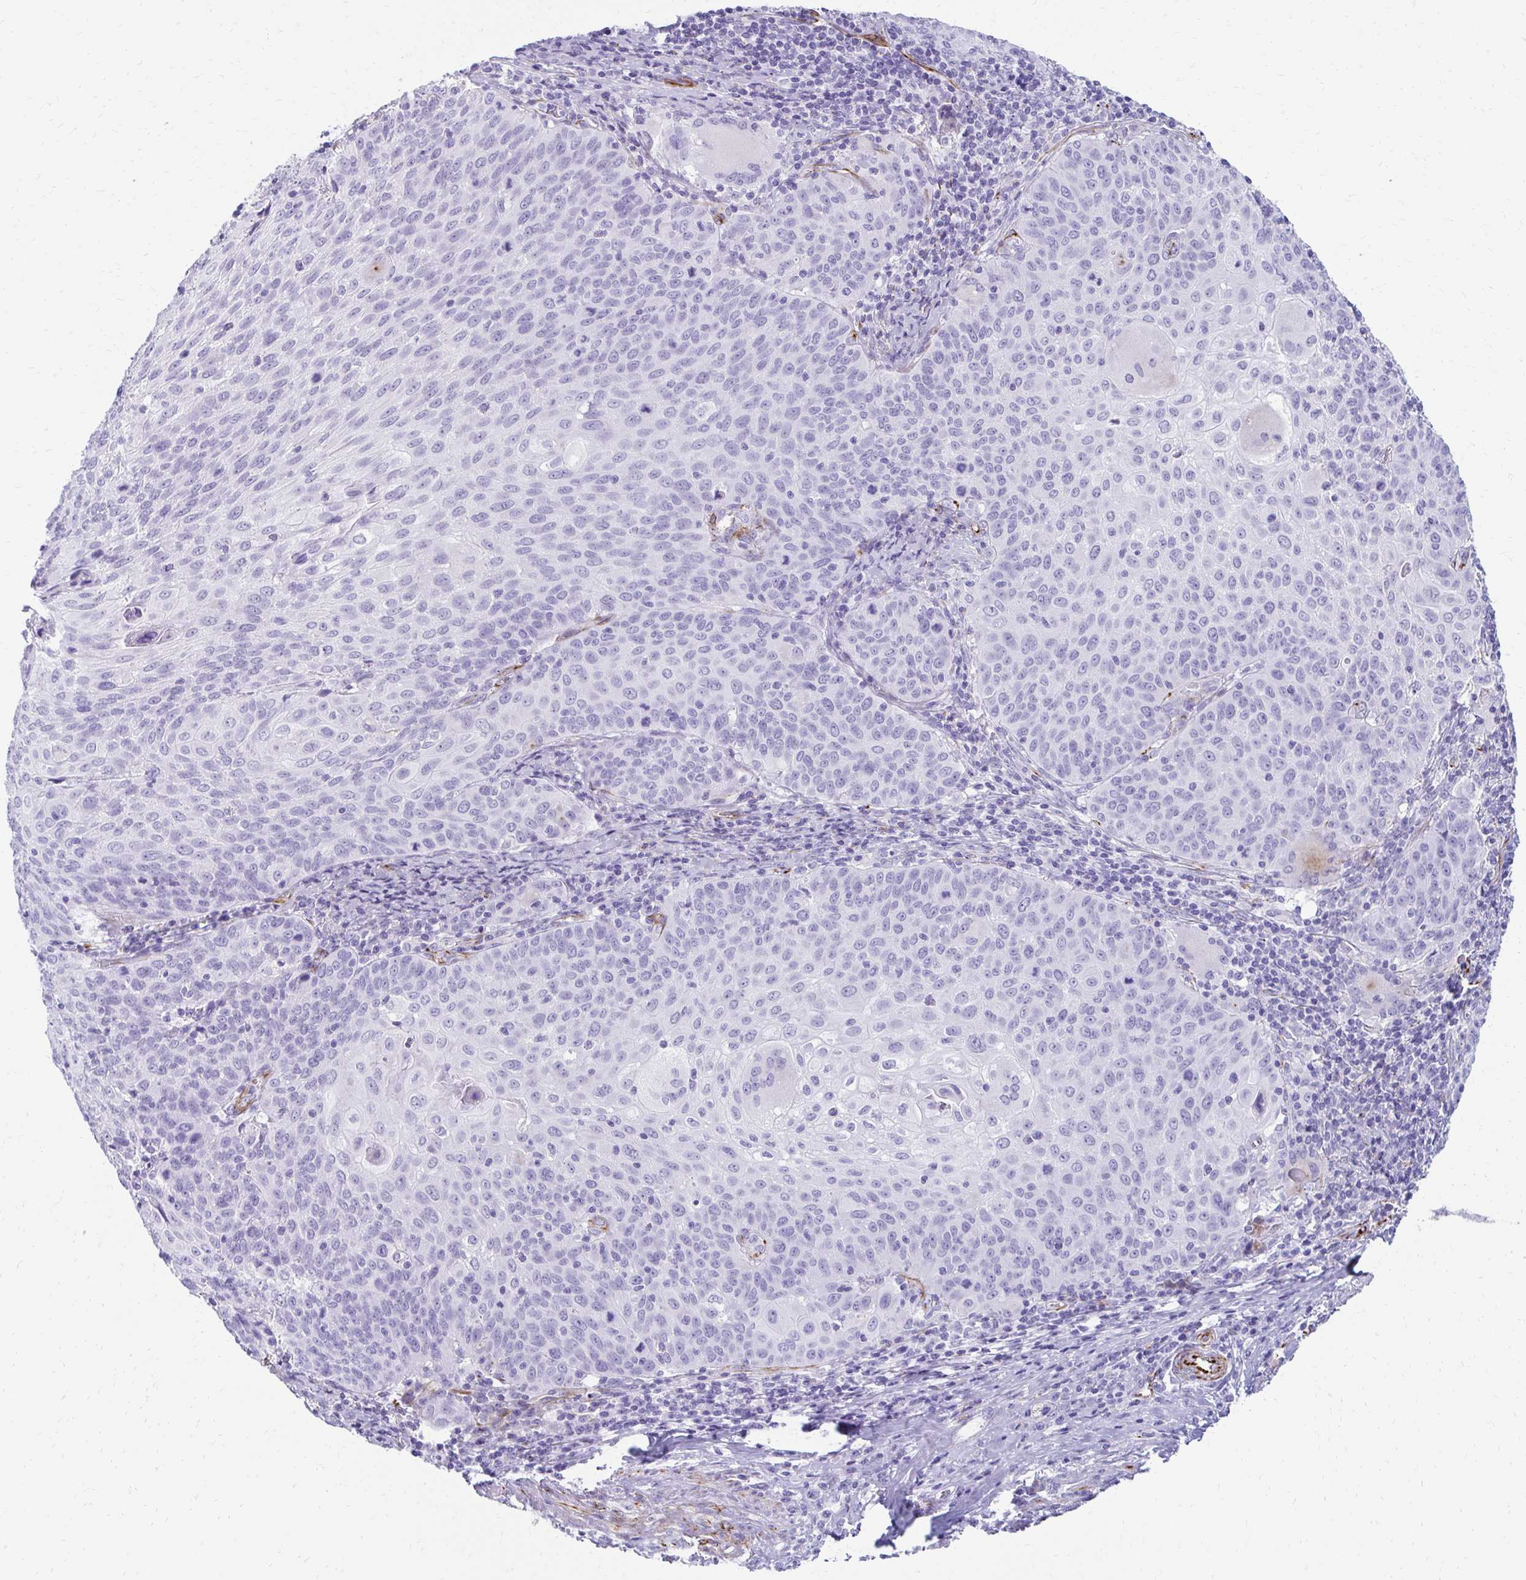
{"staining": {"intensity": "negative", "quantity": "none", "location": "none"}, "tissue": "cervical cancer", "cell_type": "Tumor cells", "image_type": "cancer", "snomed": [{"axis": "morphology", "description": "Squamous cell carcinoma, NOS"}, {"axis": "topography", "description": "Cervix"}], "caption": "IHC micrograph of neoplastic tissue: cervical cancer (squamous cell carcinoma) stained with DAB reveals no significant protein positivity in tumor cells.", "gene": "TMEM54", "patient": {"sex": "female", "age": 65}}